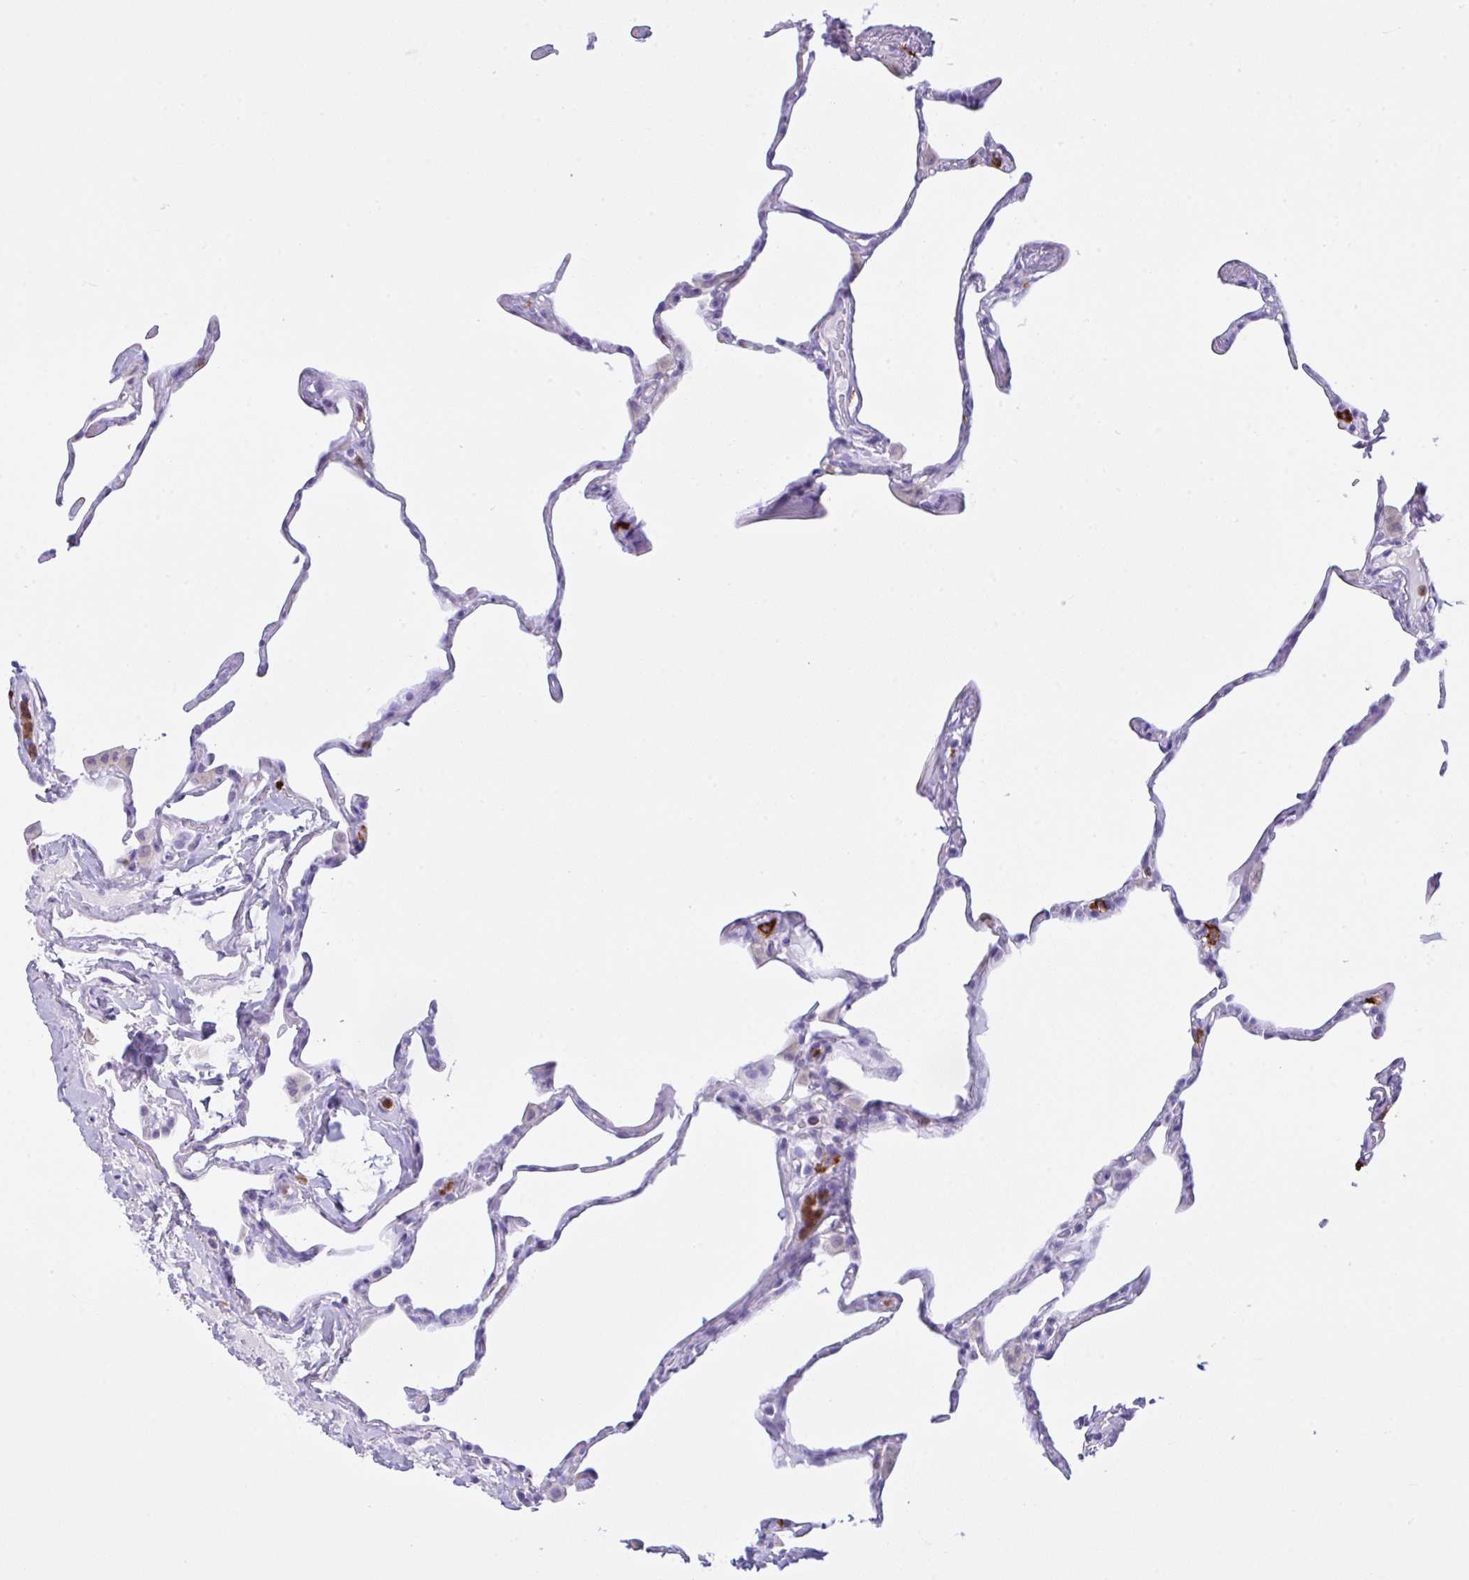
{"staining": {"intensity": "negative", "quantity": "none", "location": "none"}, "tissue": "lung", "cell_type": "Alveolar cells", "image_type": "normal", "snomed": [{"axis": "morphology", "description": "Normal tissue, NOS"}, {"axis": "topography", "description": "Lung"}], "caption": "Immunohistochemical staining of benign human lung shows no significant expression in alveolar cells.", "gene": "NCF1", "patient": {"sex": "male", "age": 65}}